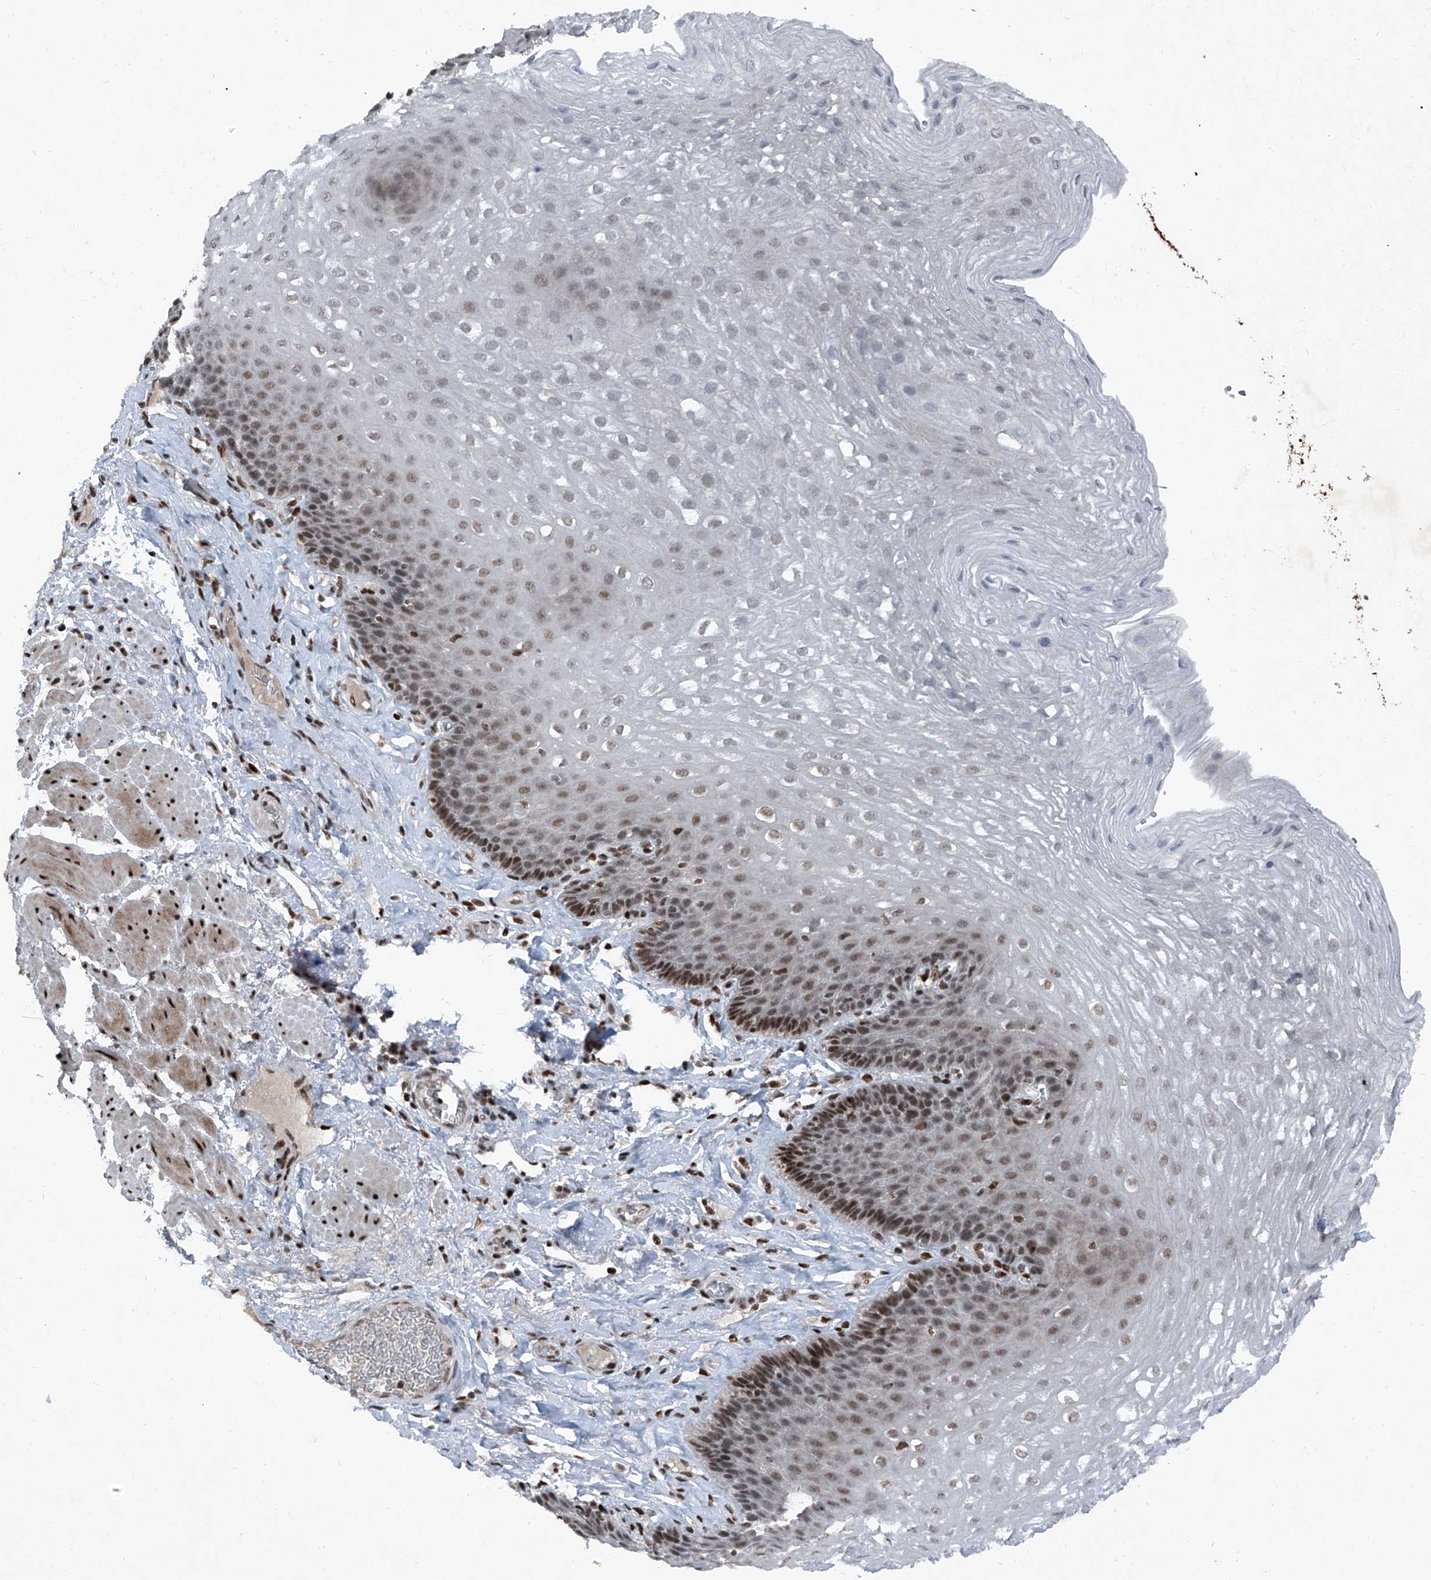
{"staining": {"intensity": "moderate", "quantity": "<25%", "location": "nuclear"}, "tissue": "esophagus", "cell_type": "Squamous epithelial cells", "image_type": "normal", "snomed": [{"axis": "morphology", "description": "Normal tissue, NOS"}, {"axis": "topography", "description": "Esophagus"}], "caption": "Protein staining shows moderate nuclear staining in approximately <25% of squamous epithelial cells in benign esophagus.", "gene": "BMI1", "patient": {"sex": "female", "age": 66}}